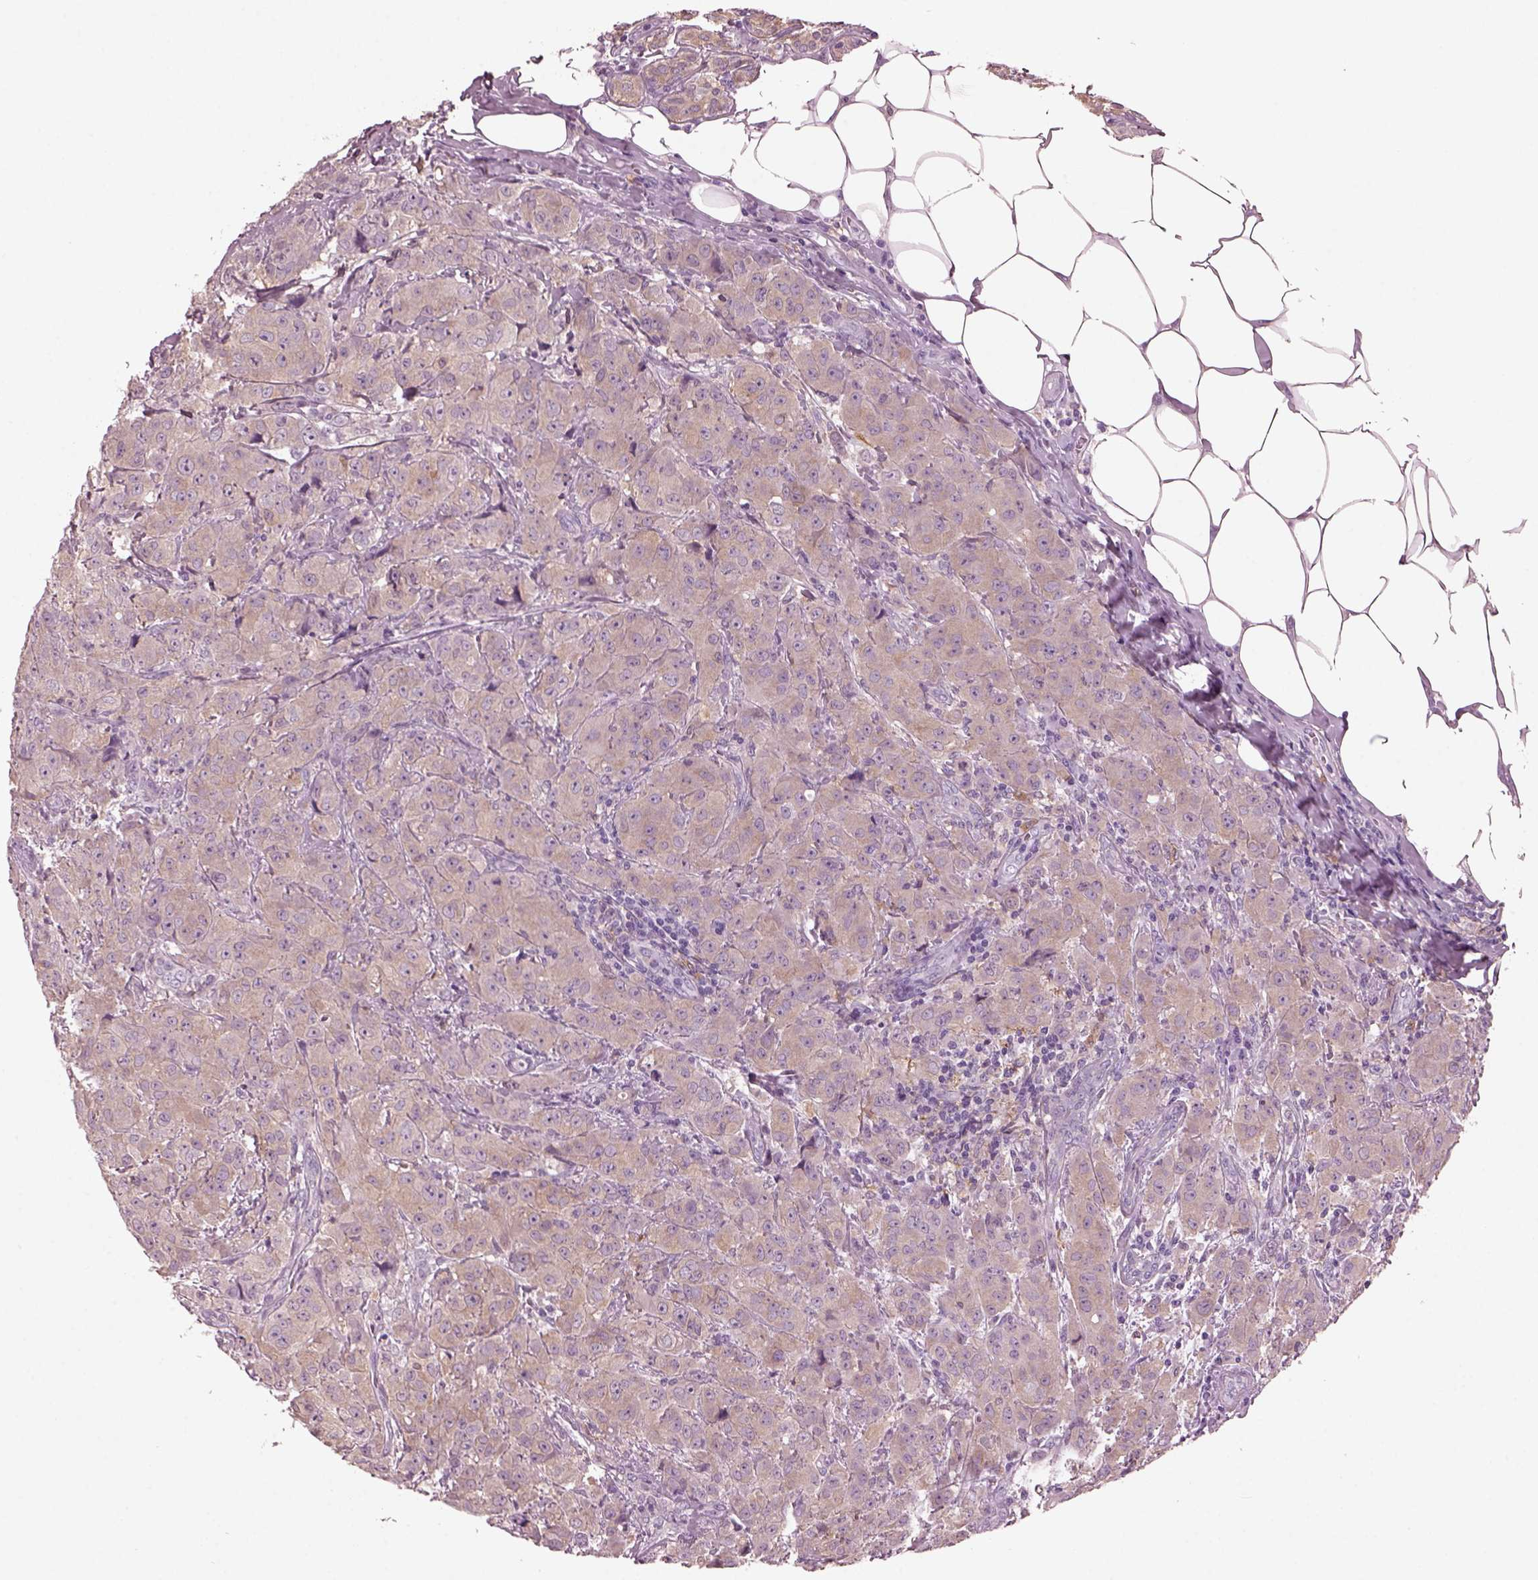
{"staining": {"intensity": "weak", "quantity": ">75%", "location": "cytoplasmic/membranous"}, "tissue": "breast cancer", "cell_type": "Tumor cells", "image_type": "cancer", "snomed": [{"axis": "morphology", "description": "Normal tissue, NOS"}, {"axis": "morphology", "description": "Duct carcinoma"}, {"axis": "topography", "description": "Breast"}], "caption": "The image demonstrates staining of breast intraductal carcinoma, revealing weak cytoplasmic/membranous protein positivity (brown color) within tumor cells. Nuclei are stained in blue.", "gene": "SHTN1", "patient": {"sex": "female", "age": 43}}